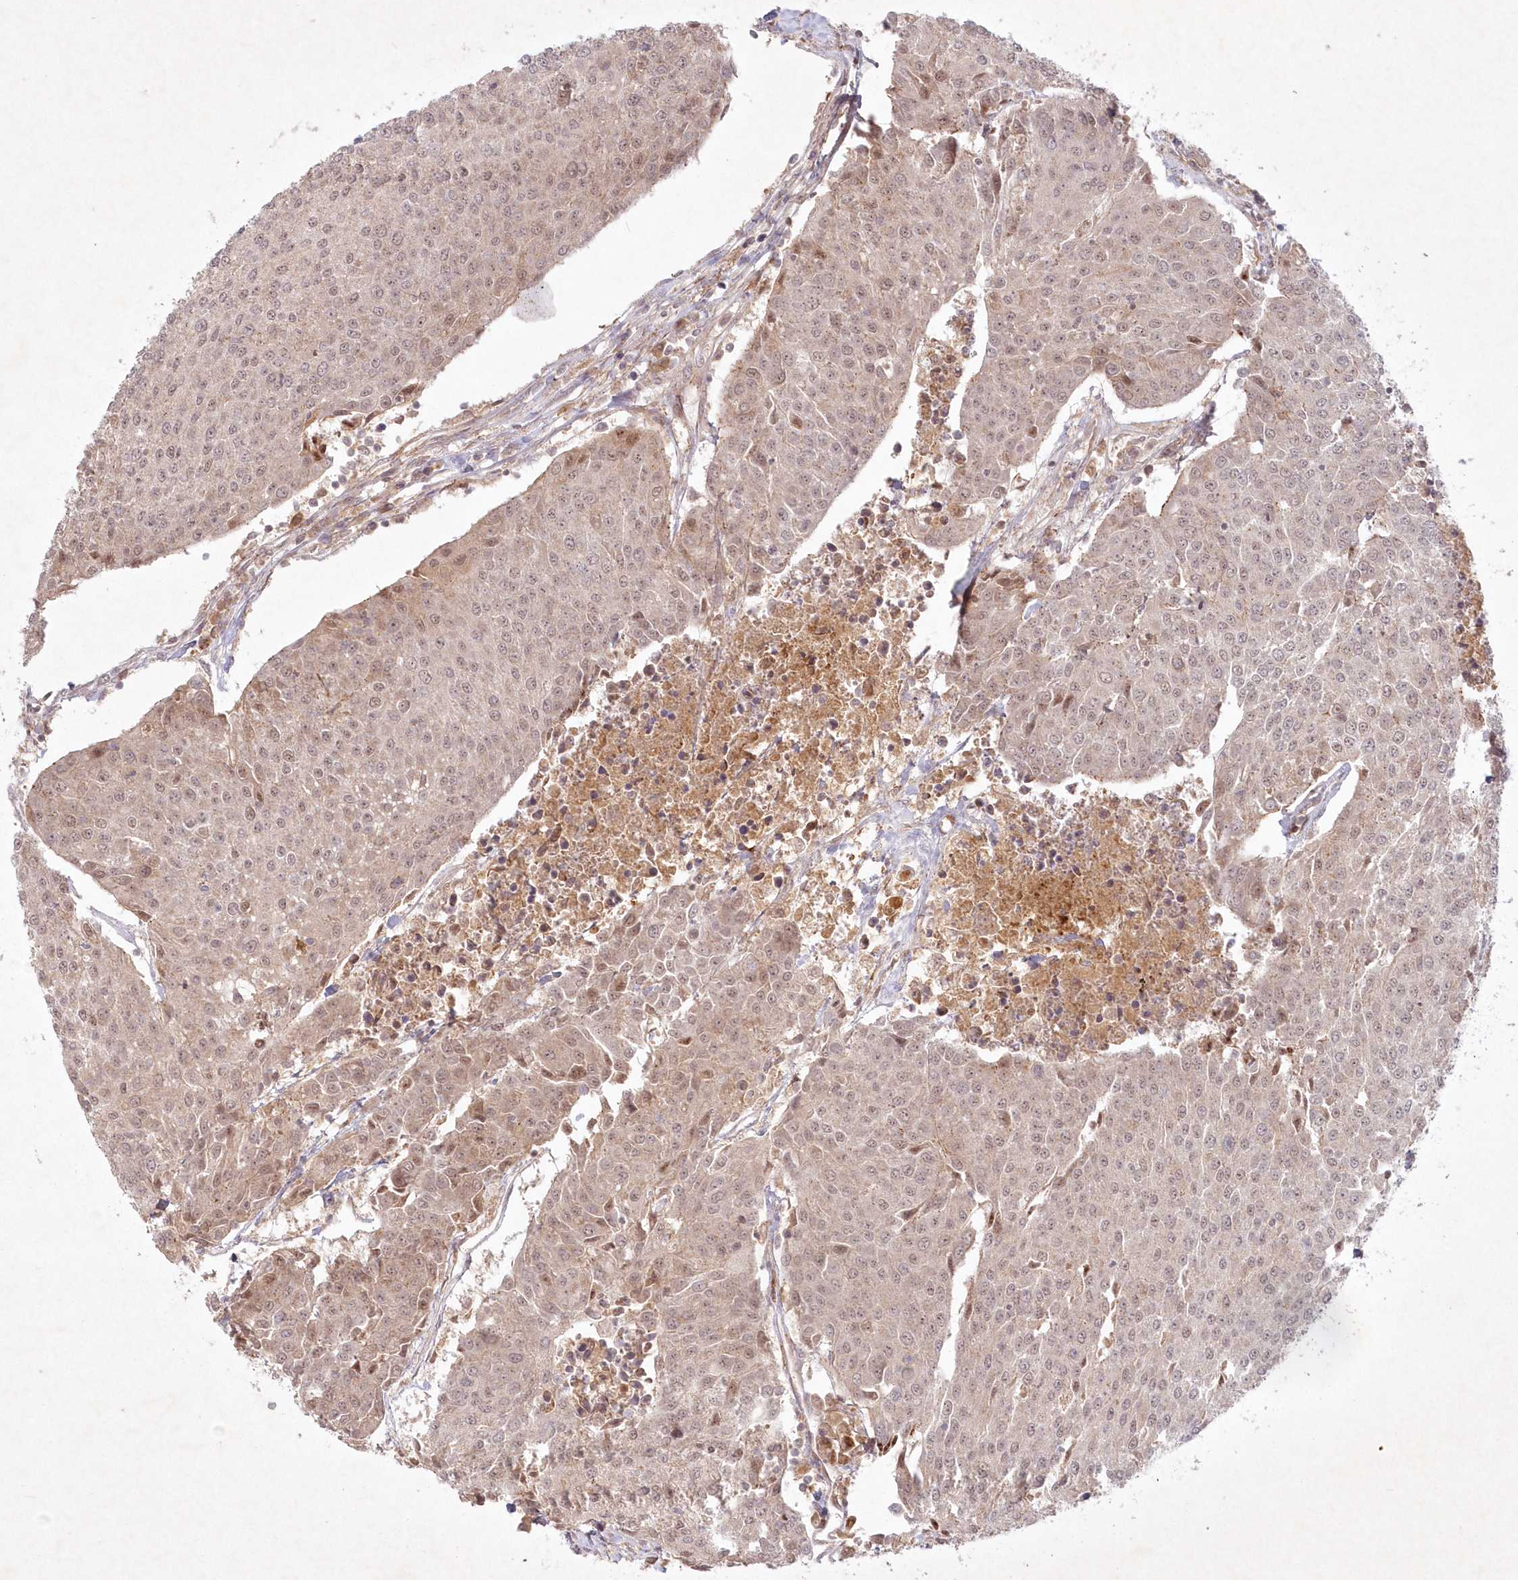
{"staining": {"intensity": "weak", "quantity": "25%-75%", "location": "cytoplasmic/membranous,nuclear"}, "tissue": "urothelial cancer", "cell_type": "Tumor cells", "image_type": "cancer", "snomed": [{"axis": "morphology", "description": "Urothelial carcinoma, High grade"}, {"axis": "topography", "description": "Urinary bladder"}], "caption": "This is a photomicrograph of immunohistochemistry (IHC) staining of high-grade urothelial carcinoma, which shows weak expression in the cytoplasmic/membranous and nuclear of tumor cells.", "gene": "TOGARAM2", "patient": {"sex": "female", "age": 85}}